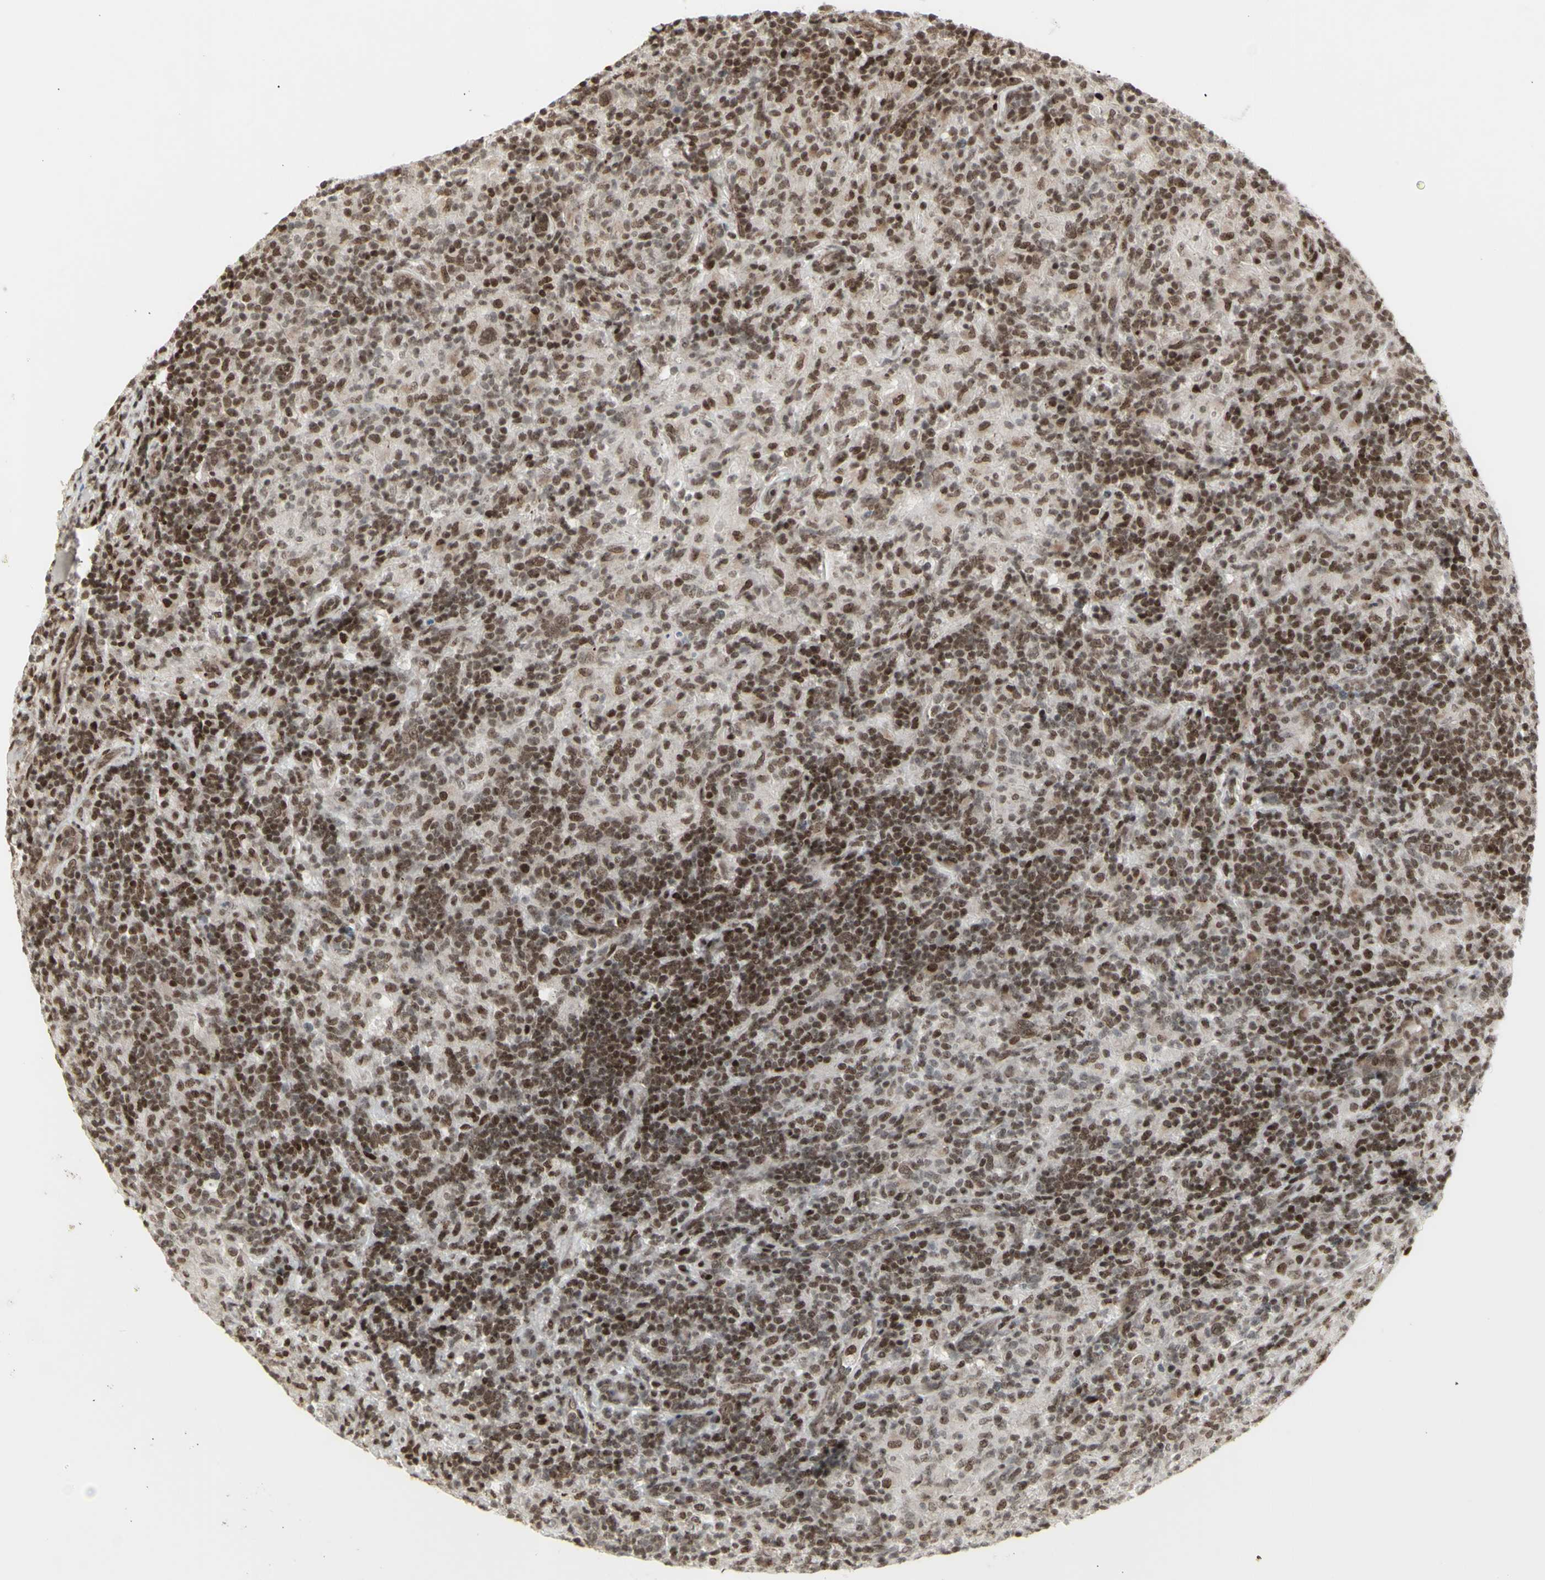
{"staining": {"intensity": "moderate", "quantity": ">75%", "location": "nuclear"}, "tissue": "lymphoma", "cell_type": "Tumor cells", "image_type": "cancer", "snomed": [{"axis": "morphology", "description": "Hodgkin's disease, NOS"}, {"axis": "topography", "description": "Lymph node"}], "caption": "Human Hodgkin's disease stained with a brown dye exhibits moderate nuclear positive staining in approximately >75% of tumor cells.", "gene": "CBX1", "patient": {"sex": "male", "age": 70}}